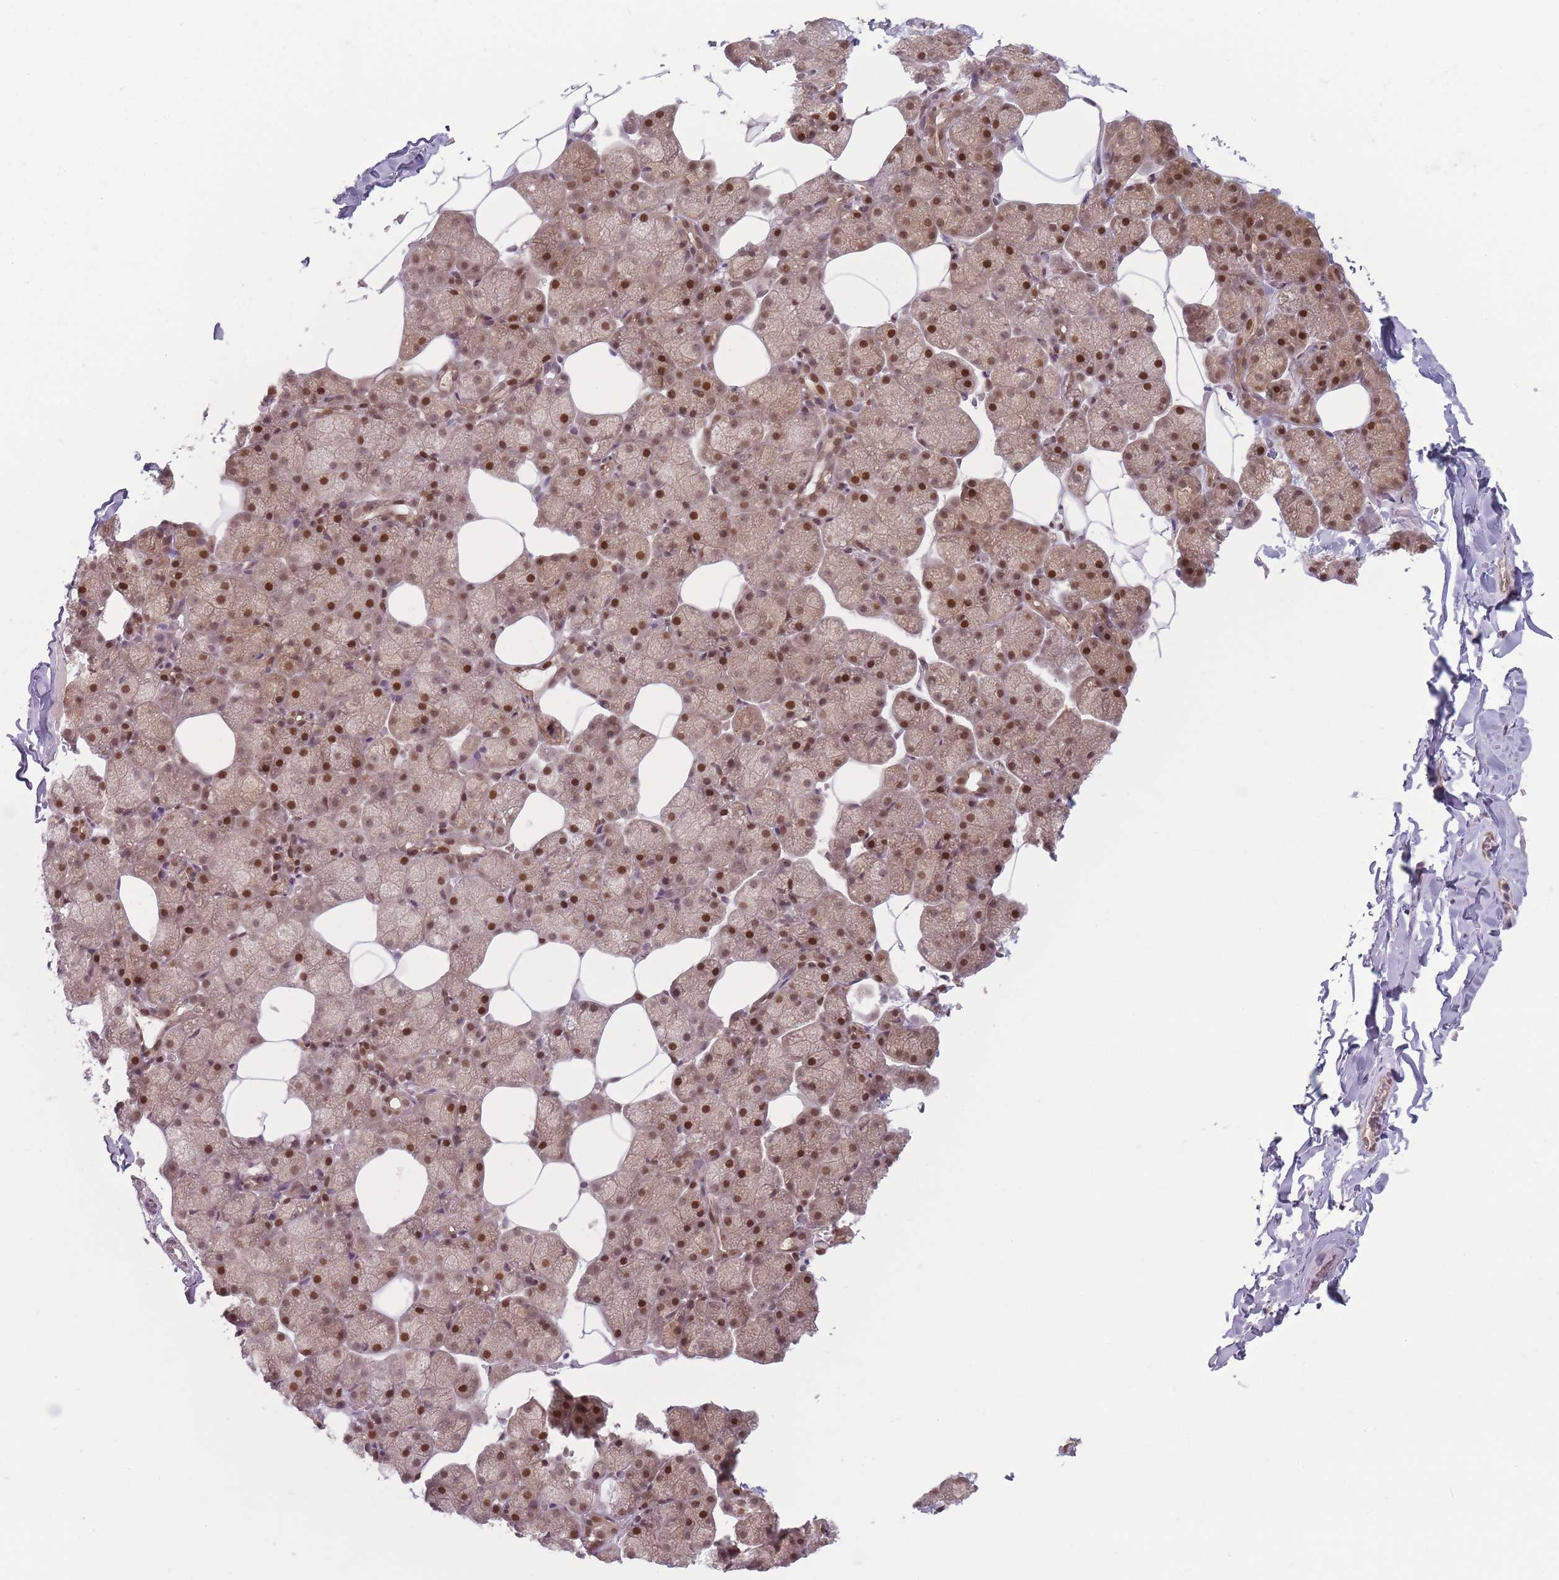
{"staining": {"intensity": "negative", "quantity": "none", "location": "none"}, "tissue": "adipose tissue", "cell_type": "Adipocytes", "image_type": "normal", "snomed": [{"axis": "morphology", "description": "Normal tissue, NOS"}, {"axis": "topography", "description": "Salivary gland"}, {"axis": "topography", "description": "Peripheral nerve tissue"}], "caption": "High power microscopy micrograph of an IHC micrograph of normal adipose tissue, revealing no significant staining in adipocytes.", "gene": "SH3BGRL2", "patient": {"sex": "male", "age": 38}}